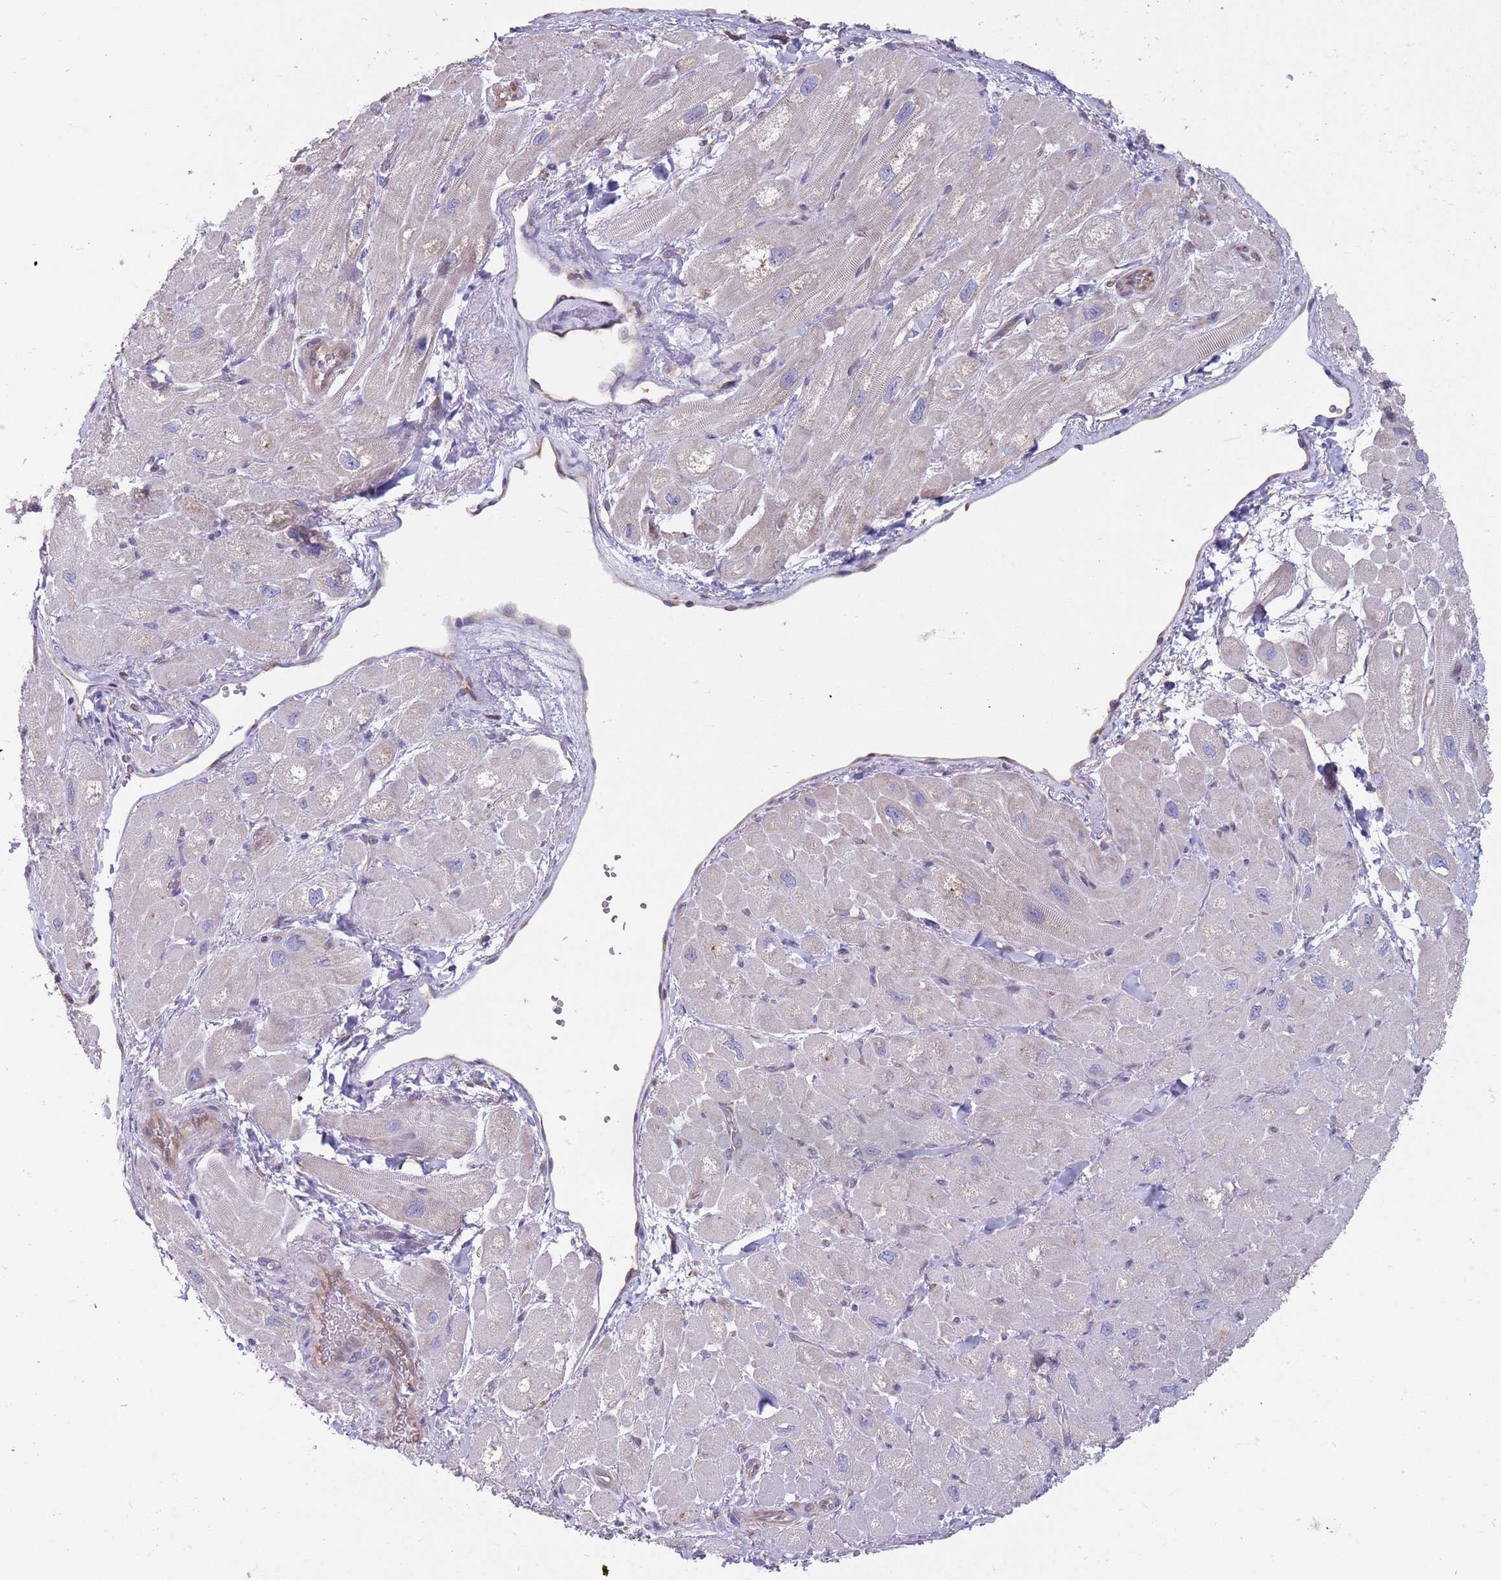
{"staining": {"intensity": "negative", "quantity": "none", "location": "none"}, "tissue": "heart muscle", "cell_type": "Cardiomyocytes", "image_type": "normal", "snomed": [{"axis": "morphology", "description": "Normal tissue, NOS"}, {"axis": "topography", "description": "Heart"}], "caption": "IHC image of benign heart muscle stained for a protein (brown), which exhibits no expression in cardiomyocytes.", "gene": "RPL17", "patient": {"sex": "male", "age": 65}}